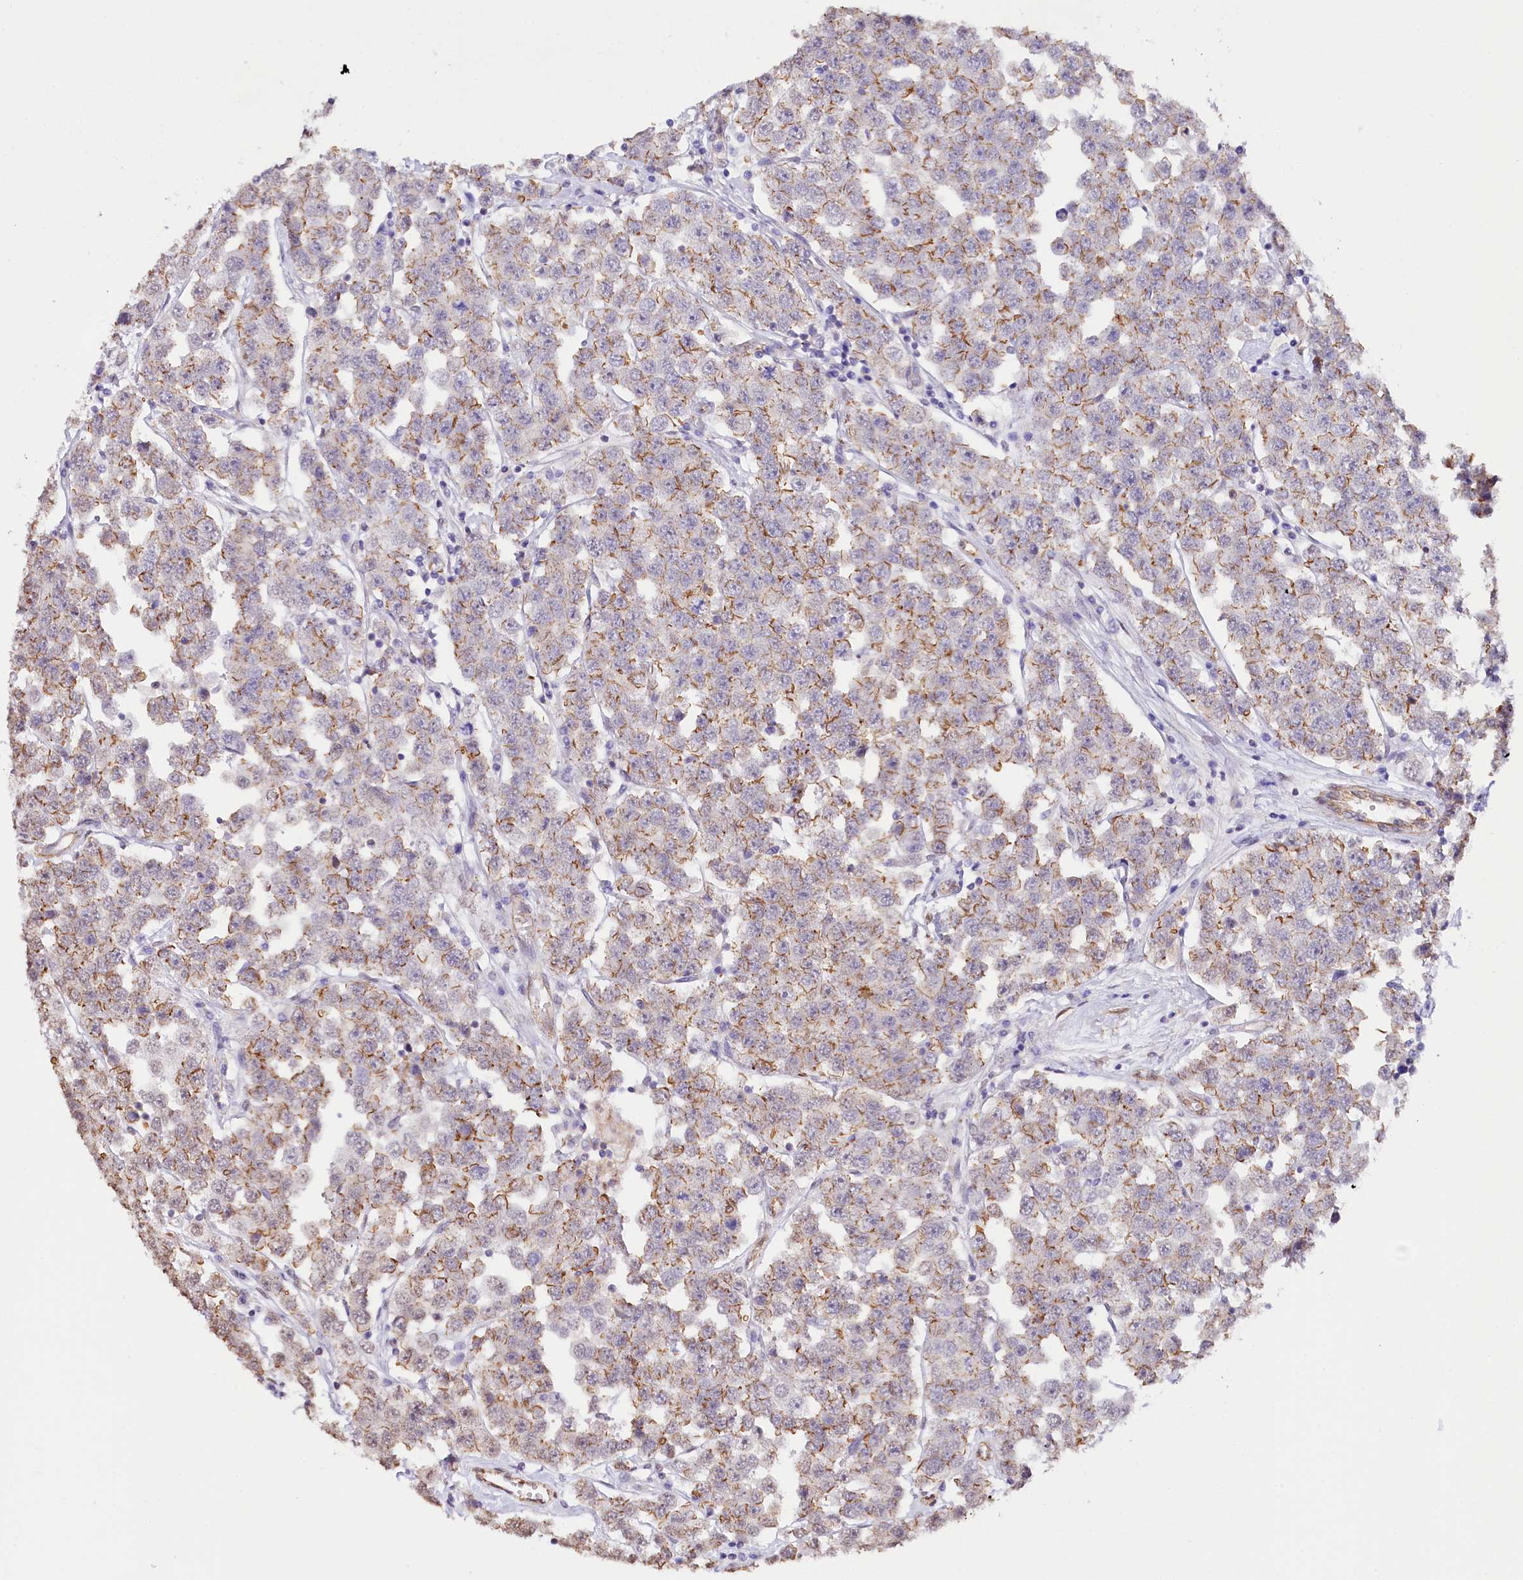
{"staining": {"intensity": "moderate", "quantity": "25%-75%", "location": "cytoplasmic/membranous"}, "tissue": "testis cancer", "cell_type": "Tumor cells", "image_type": "cancer", "snomed": [{"axis": "morphology", "description": "Seminoma, NOS"}, {"axis": "topography", "description": "Testis"}], "caption": "Protein staining of testis cancer tissue displays moderate cytoplasmic/membranous positivity in approximately 25%-75% of tumor cells.", "gene": "ST7", "patient": {"sex": "male", "age": 28}}